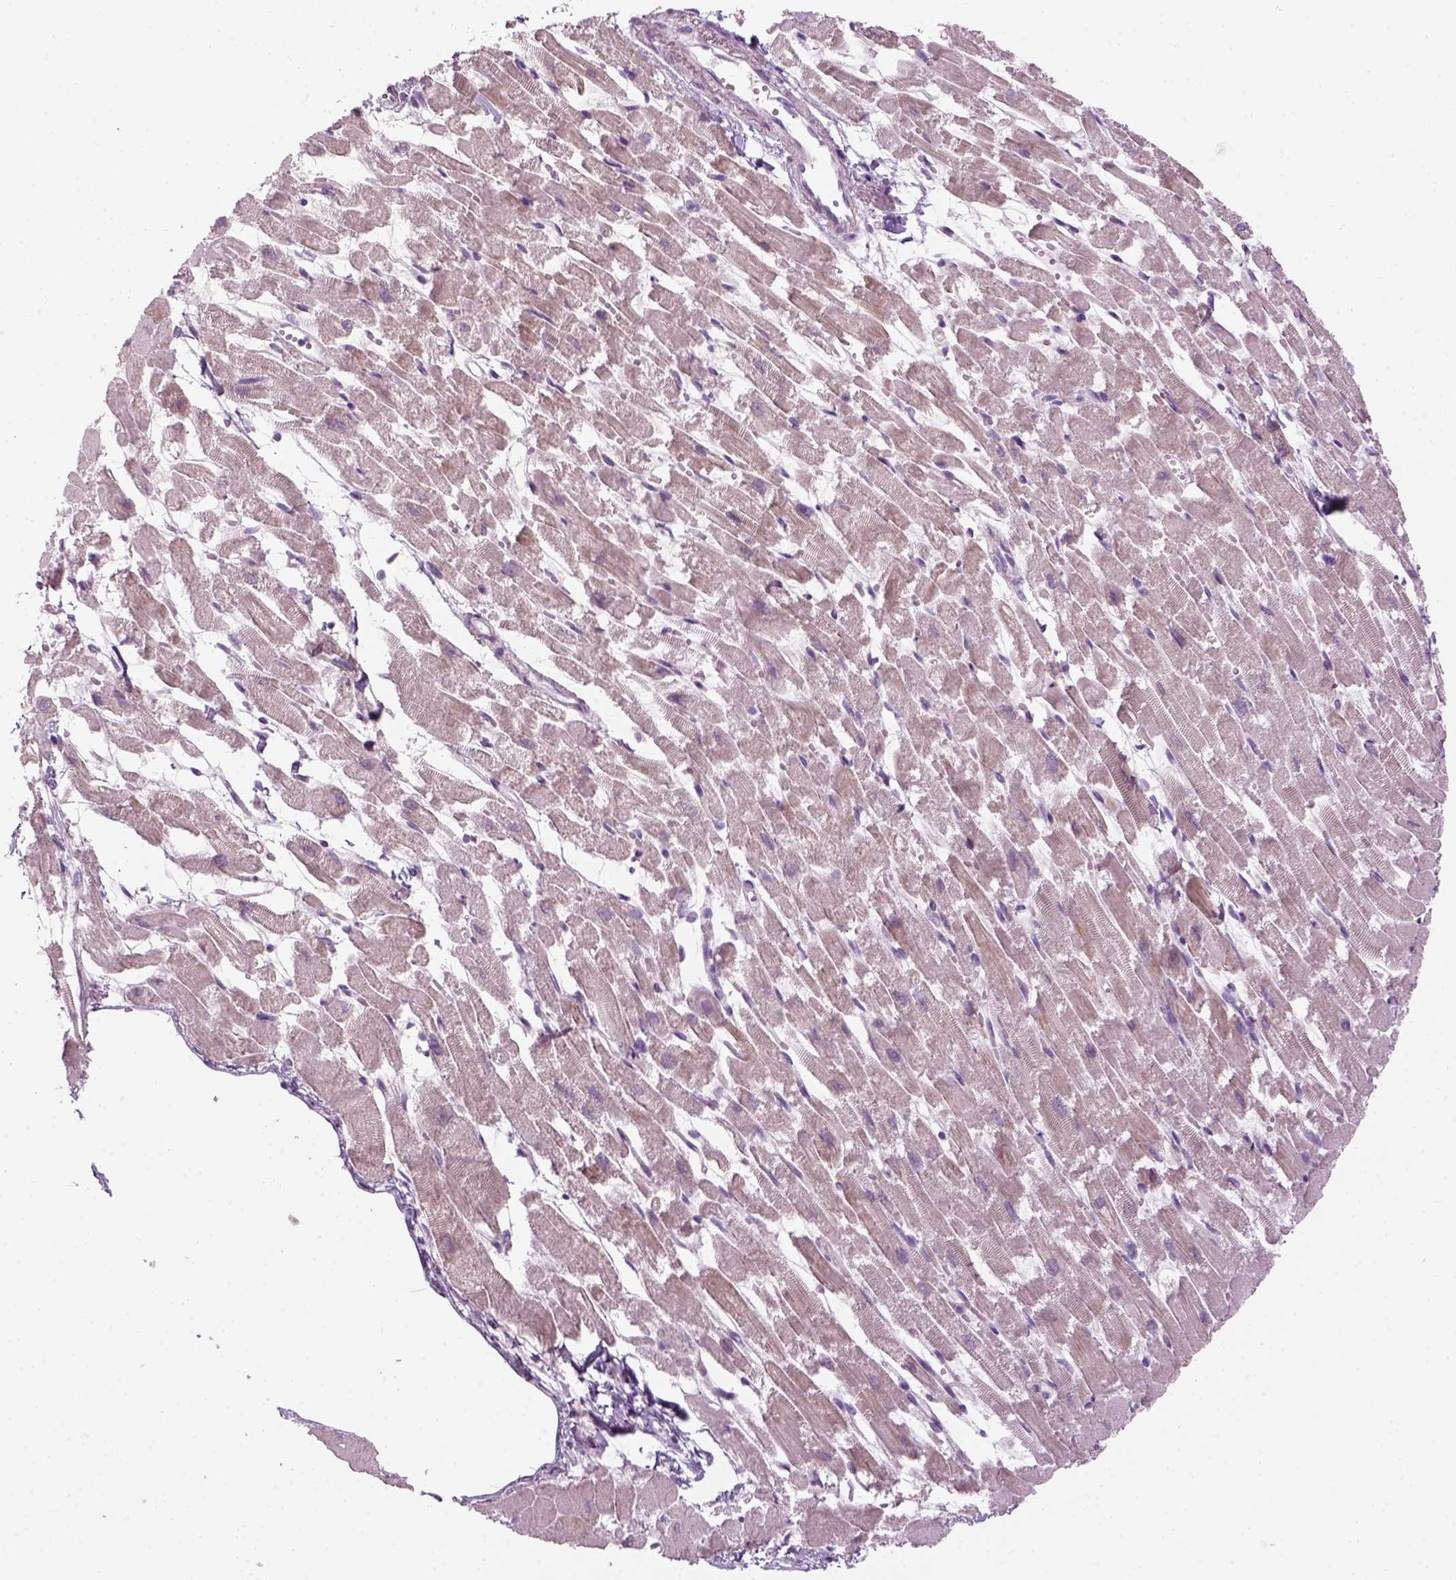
{"staining": {"intensity": "negative", "quantity": "none", "location": "none"}, "tissue": "heart muscle", "cell_type": "Cardiomyocytes", "image_type": "normal", "snomed": [{"axis": "morphology", "description": "Normal tissue, NOS"}, {"axis": "topography", "description": "Heart"}], "caption": "Photomicrograph shows no significant protein expression in cardiomyocytes of unremarkable heart muscle. (Brightfield microscopy of DAB immunohistochemistry (IHC) at high magnification).", "gene": "GFI1B", "patient": {"sex": "female", "age": 52}}